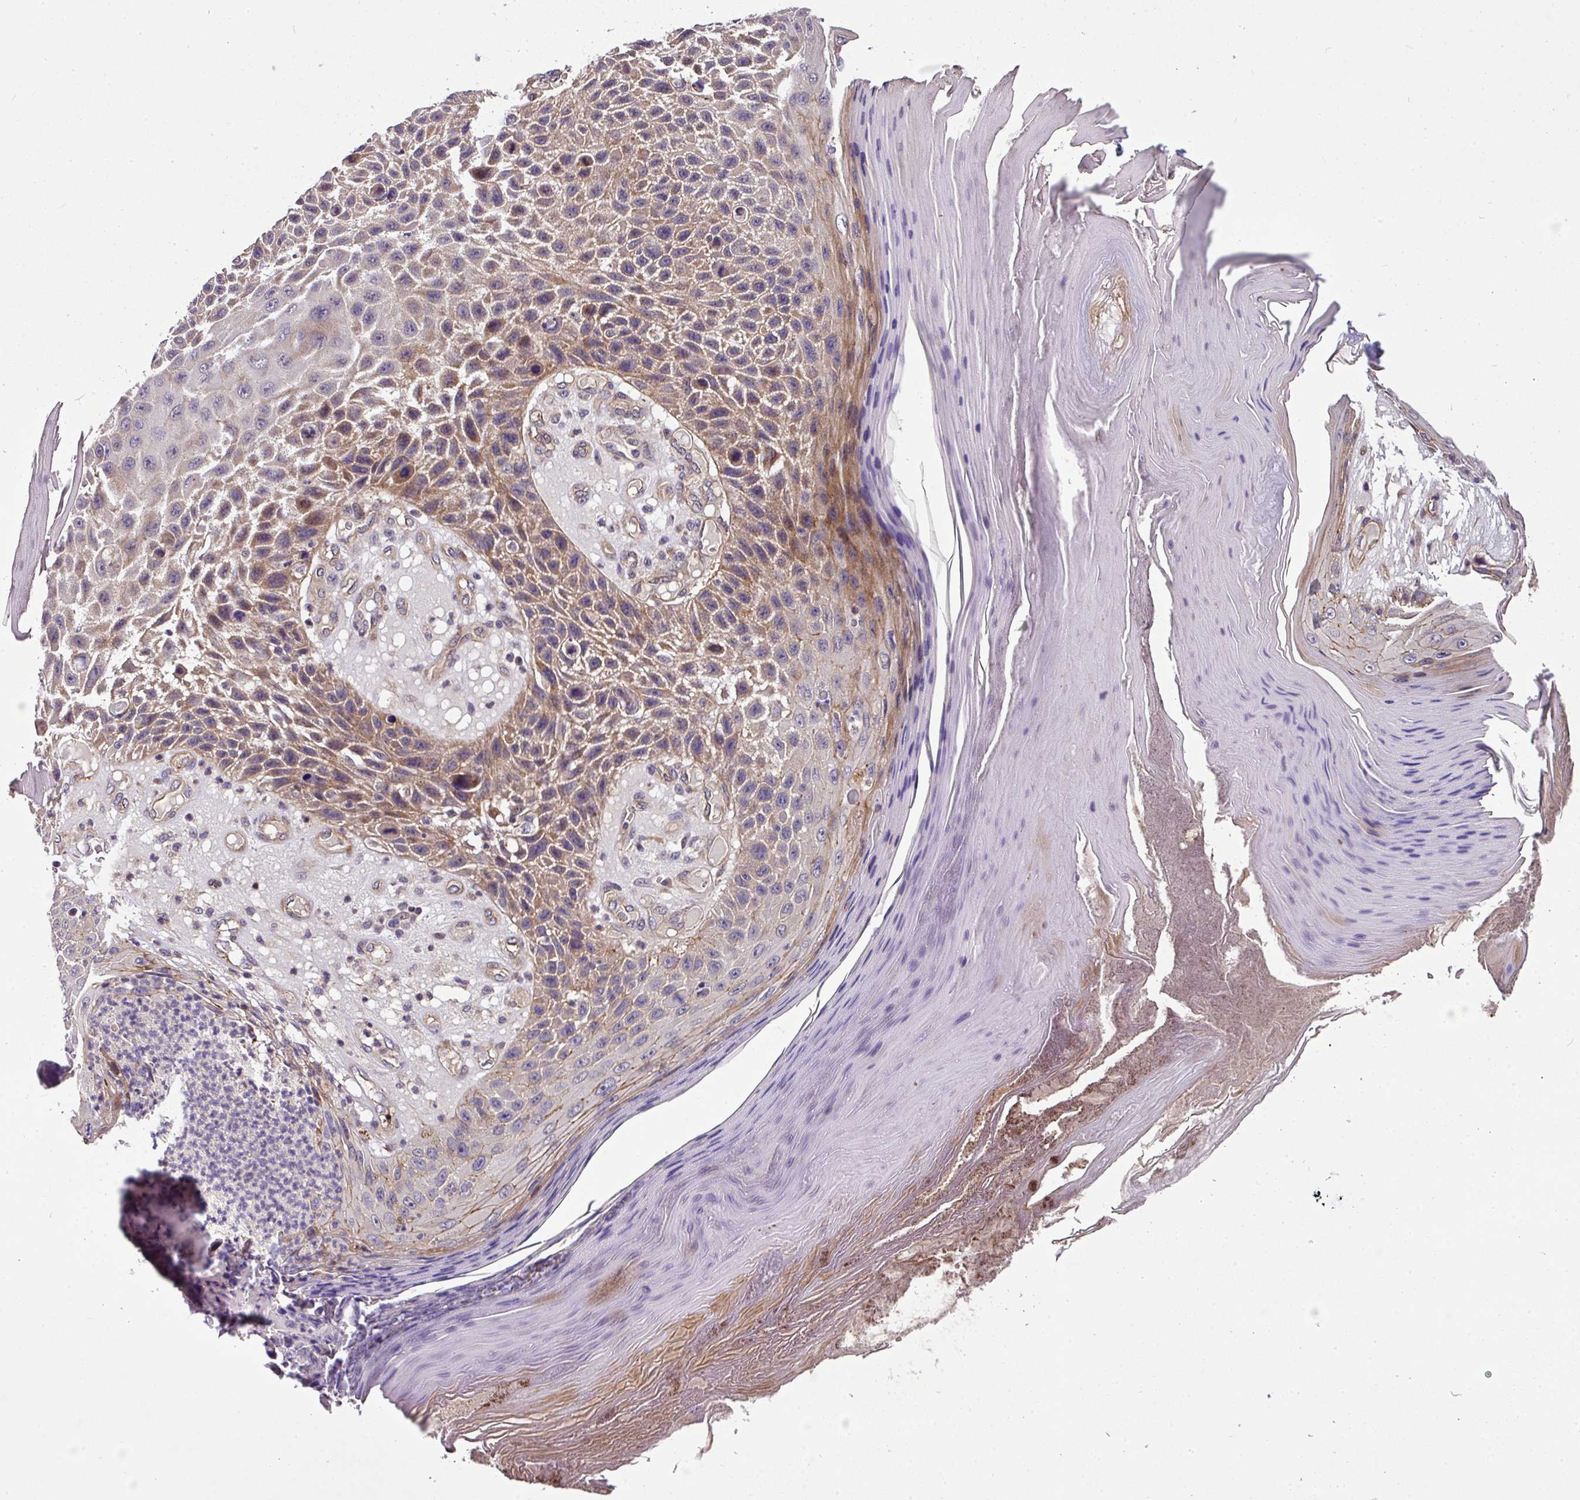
{"staining": {"intensity": "moderate", "quantity": ">75%", "location": "cytoplasmic/membranous"}, "tissue": "skin cancer", "cell_type": "Tumor cells", "image_type": "cancer", "snomed": [{"axis": "morphology", "description": "Squamous cell carcinoma, NOS"}, {"axis": "topography", "description": "Skin"}], "caption": "A micrograph showing moderate cytoplasmic/membranous expression in approximately >75% of tumor cells in squamous cell carcinoma (skin), as visualized by brown immunohistochemical staining.", "gene": "CASS4", "patient": {"sex": "female", "age": 88}}